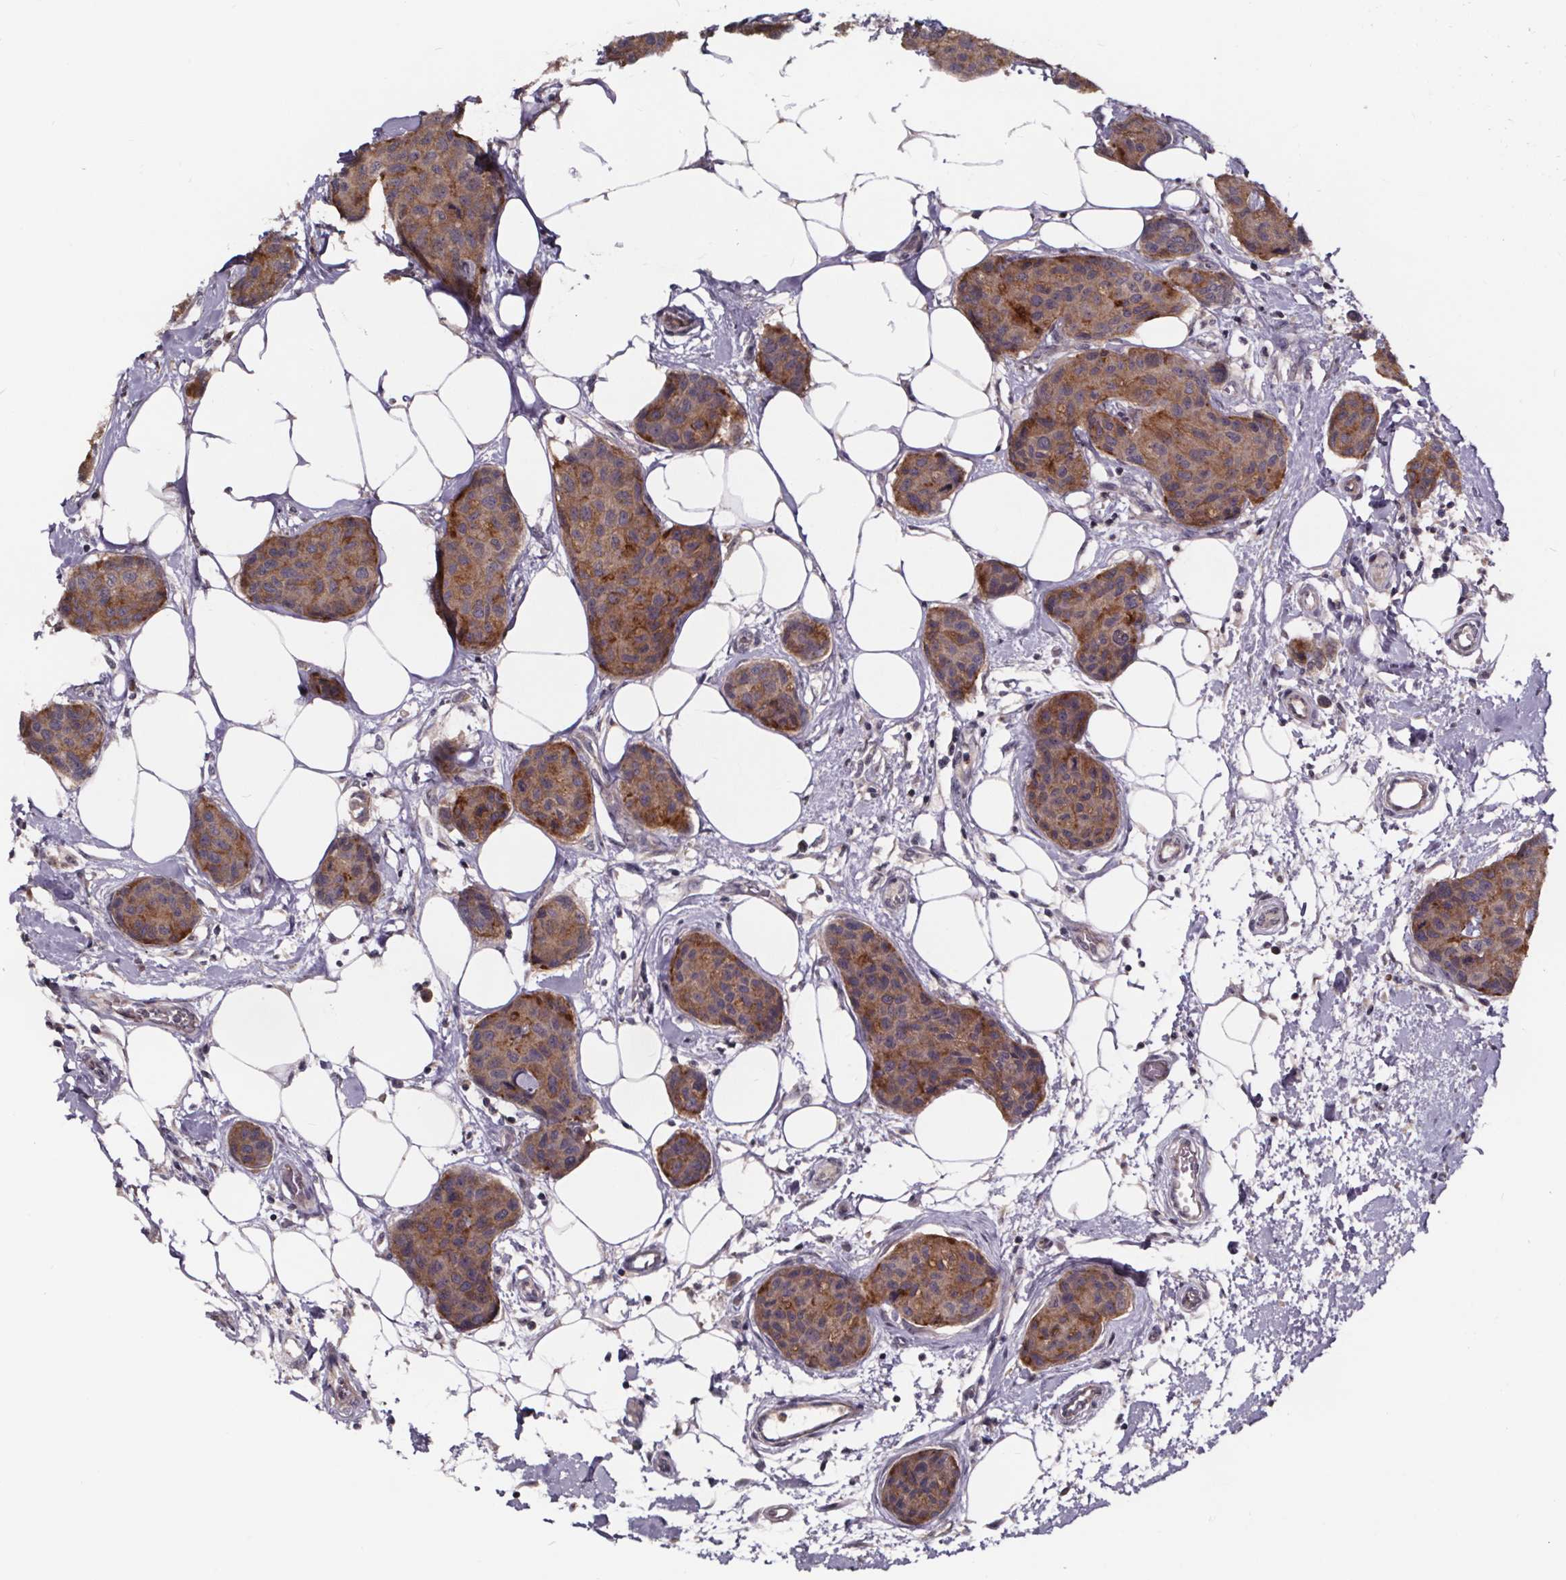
{"staining": {"intensity": "moderate", "quantity": "25%-75%", "location": "cytoplasmic/membranous"}, "tissue": "breast cancer", "cell_type": "Tumor cells", "image_type": "cancer", "snomed": [{"axis": "morphology", "description": "Duct carcinoma"}, {"axis": "topography", "description": "Breast"}], "caption": "An image showing moderate cytoplasmic/membranous positivity in about 25%-75% of tumor cells in invasive ductal carcinoma (breast), as visualized by brown immunohistochemical staining.", "gene": "SMIM1", "patient": {"sex": "female", "age": 80}}